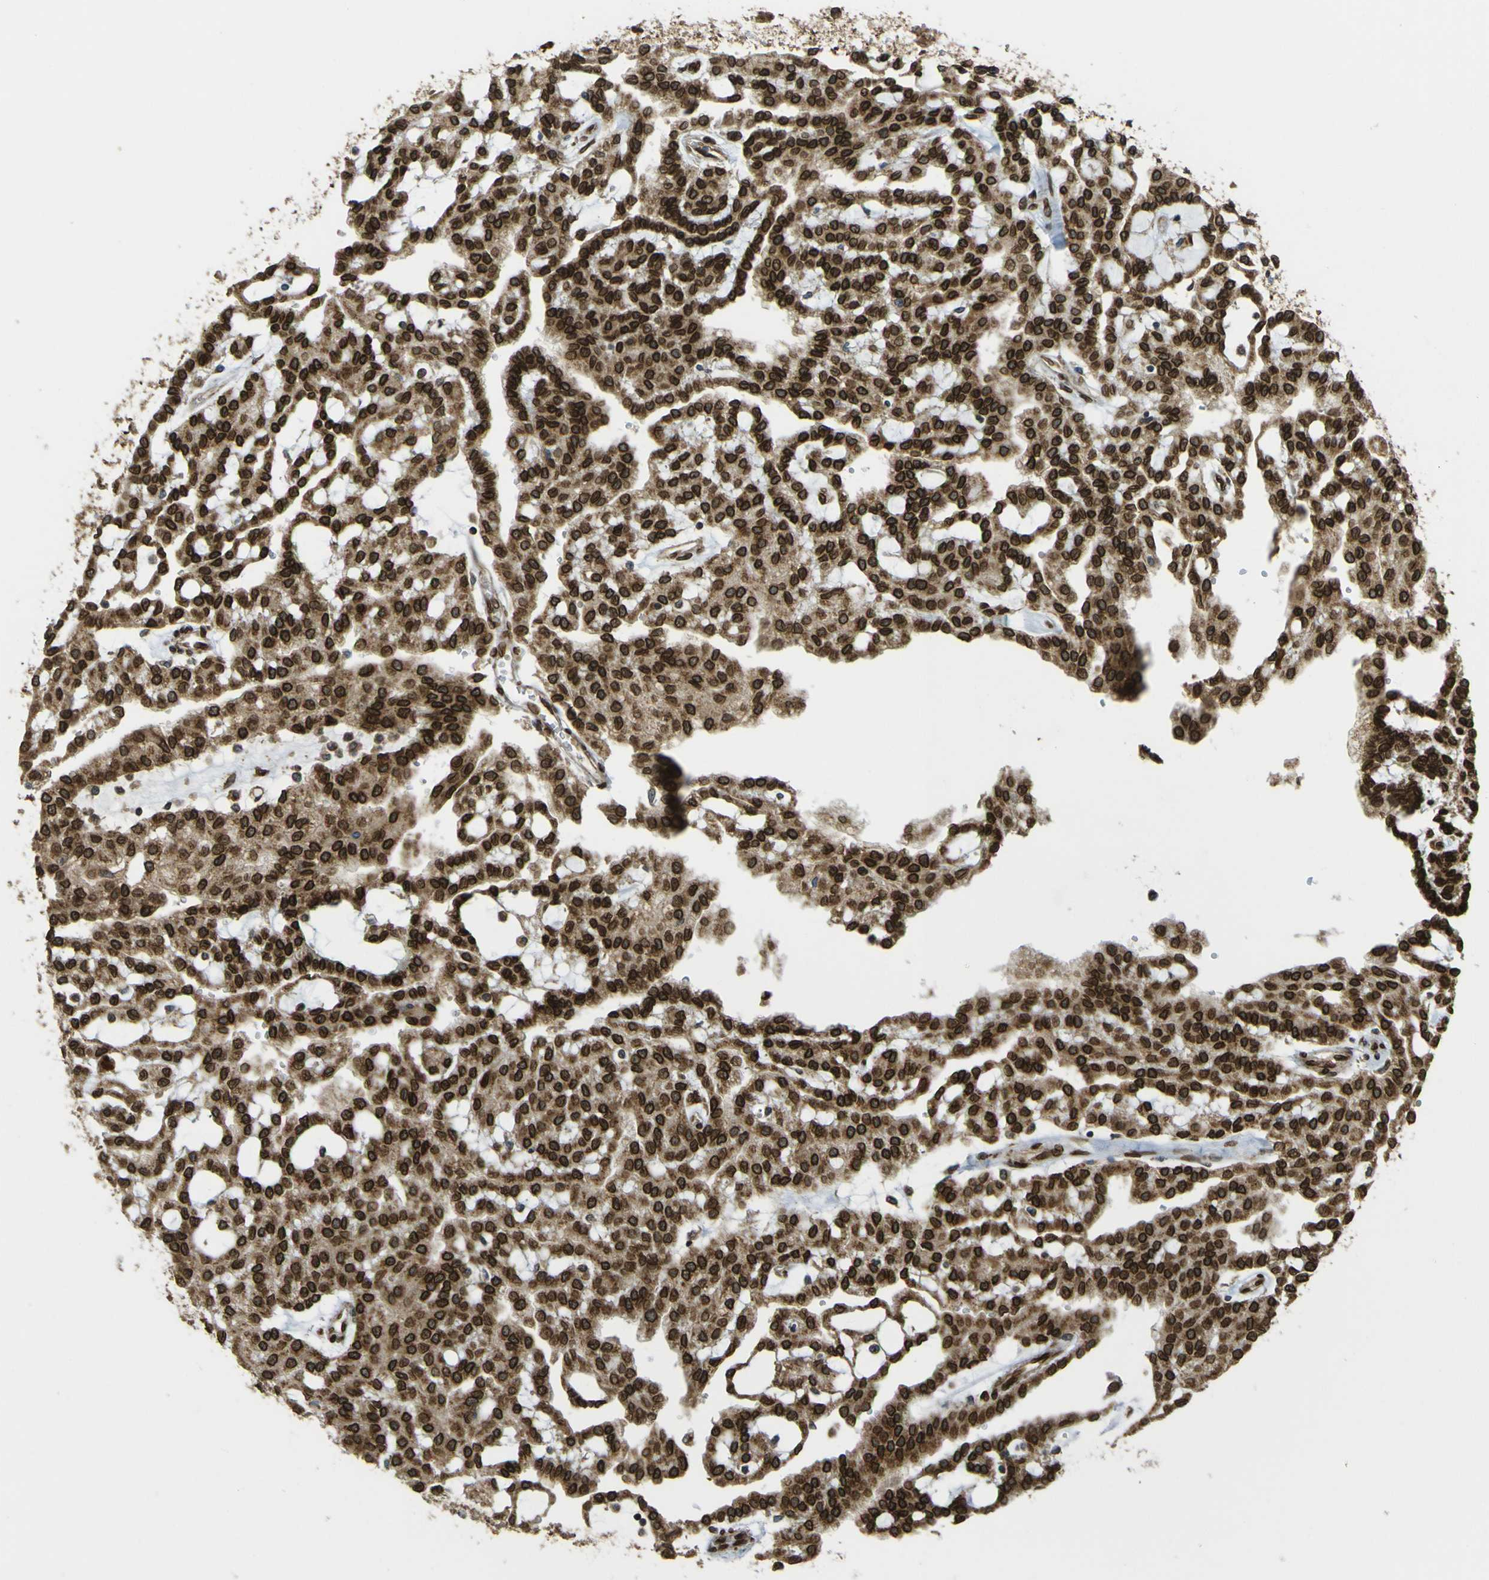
{"staining": {"intensity": "strong", "quantity": ">75%", "location": "cytoplasmic/membranous,nuclear"}, "tissue": "renal cancer", "cell_type": "Tumor cells", "image_type": "cancer", "snomed": [{"axis": "morphology", "description": "Adenocarcinoma, NOS"}, {"axis": "topography", "description": "Kidney"}], "caption": "Immunohistochemistry (IHC) of human adenocarcinoma (renal) displays high levels of strong cytoplasmic/membranous and nuclear expression in about >75% of tumor cells.", "gene": "GALNT1", "patient": {"sex": "male", "age": 63}}